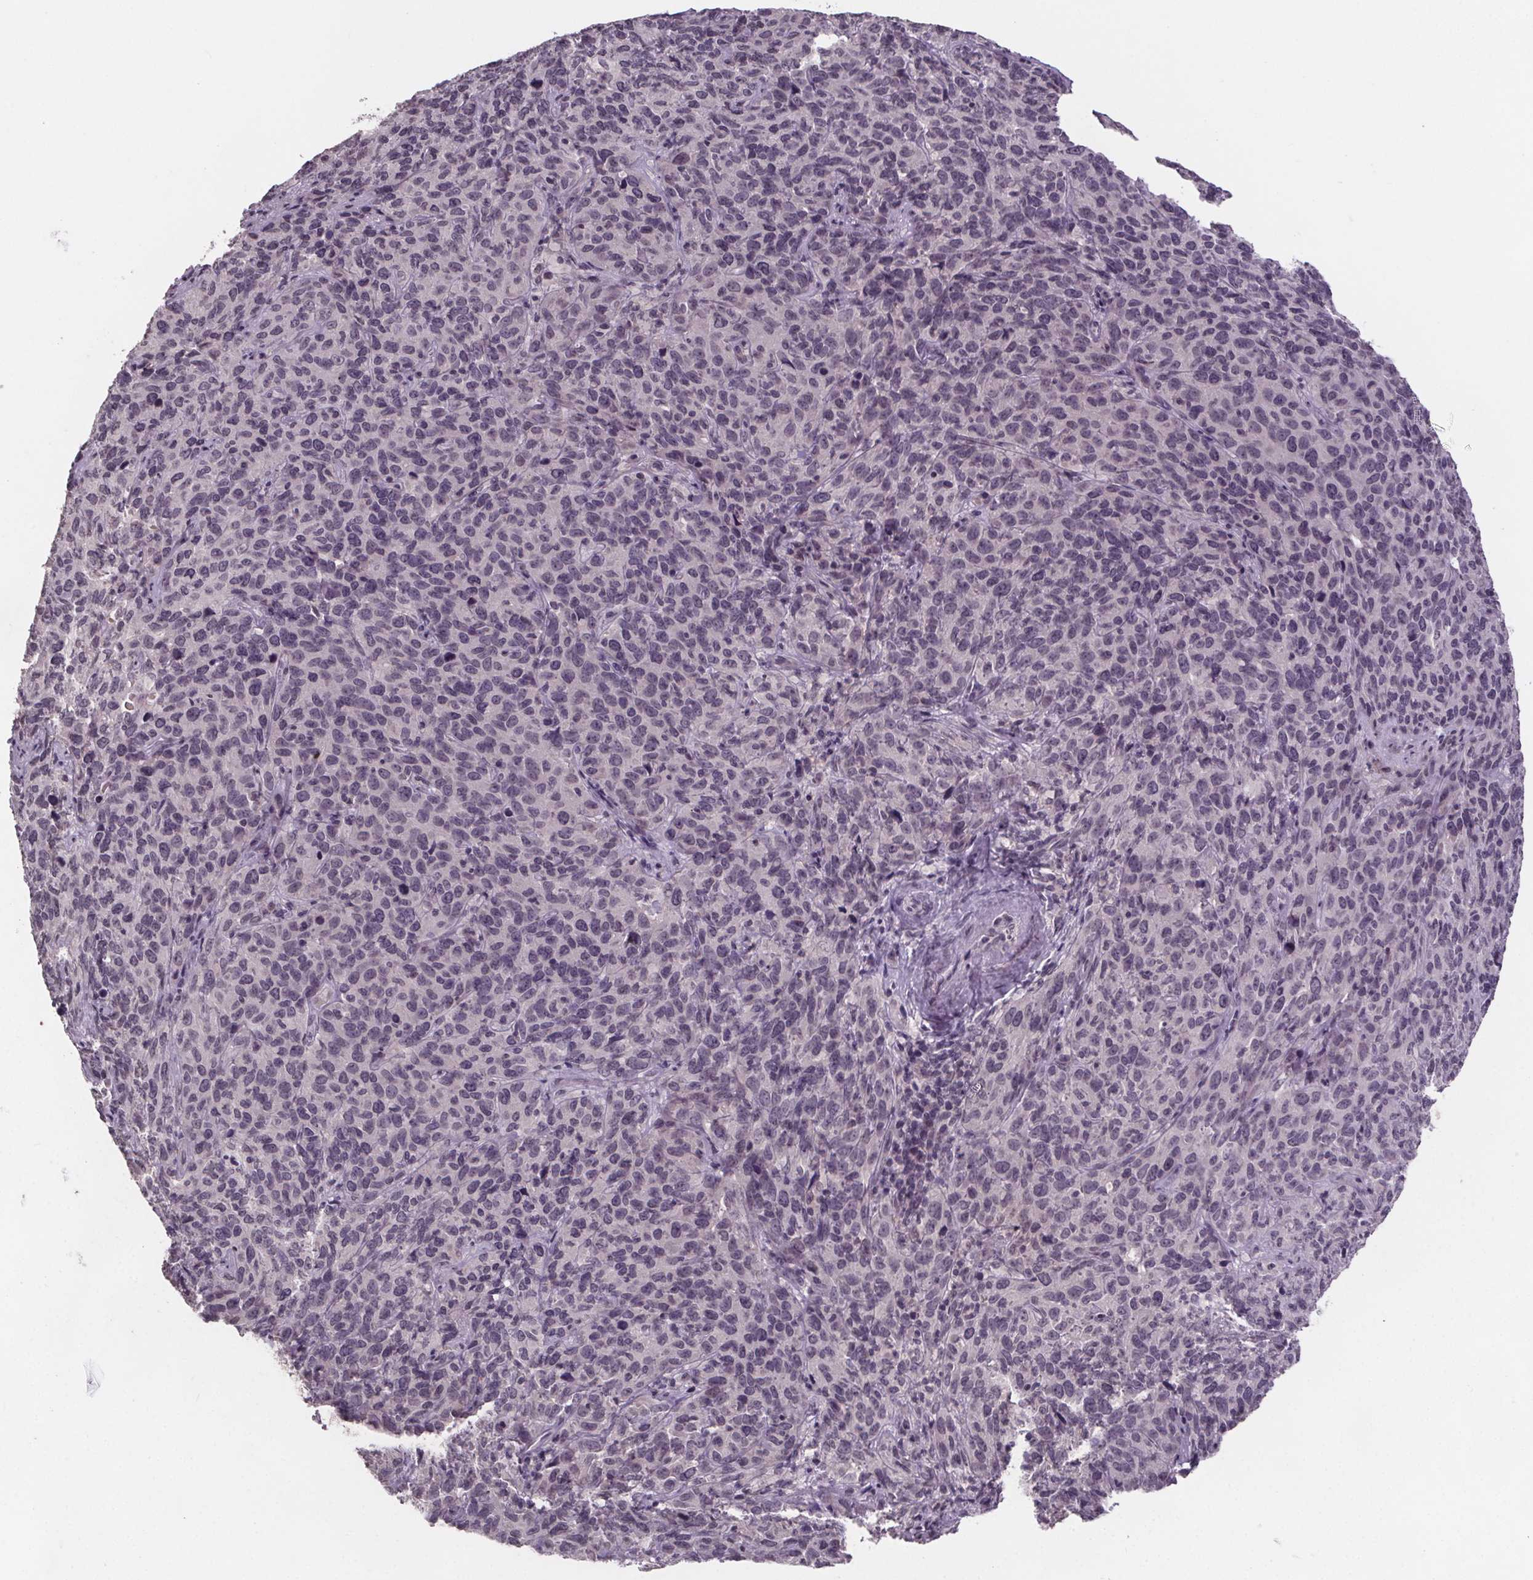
{"staining": {"intensity": "negative", "quantity": "none", "location": "none"}, "tissue": "cervical cancer", "cell_type": "Tumor cells", "image_type": "cancer", "snomed": [{"axis": "morphology", "description": "Squamous cell carcinoma, NOS"}, {"axis": "topography", "description": "Cervix"}], "caption": "Human cervical cancer stained for a protein using IHC exhibits no staining in tumor cells.", "gene": "NKX6-1", "patient": {"sex": "female", "age": 51}}